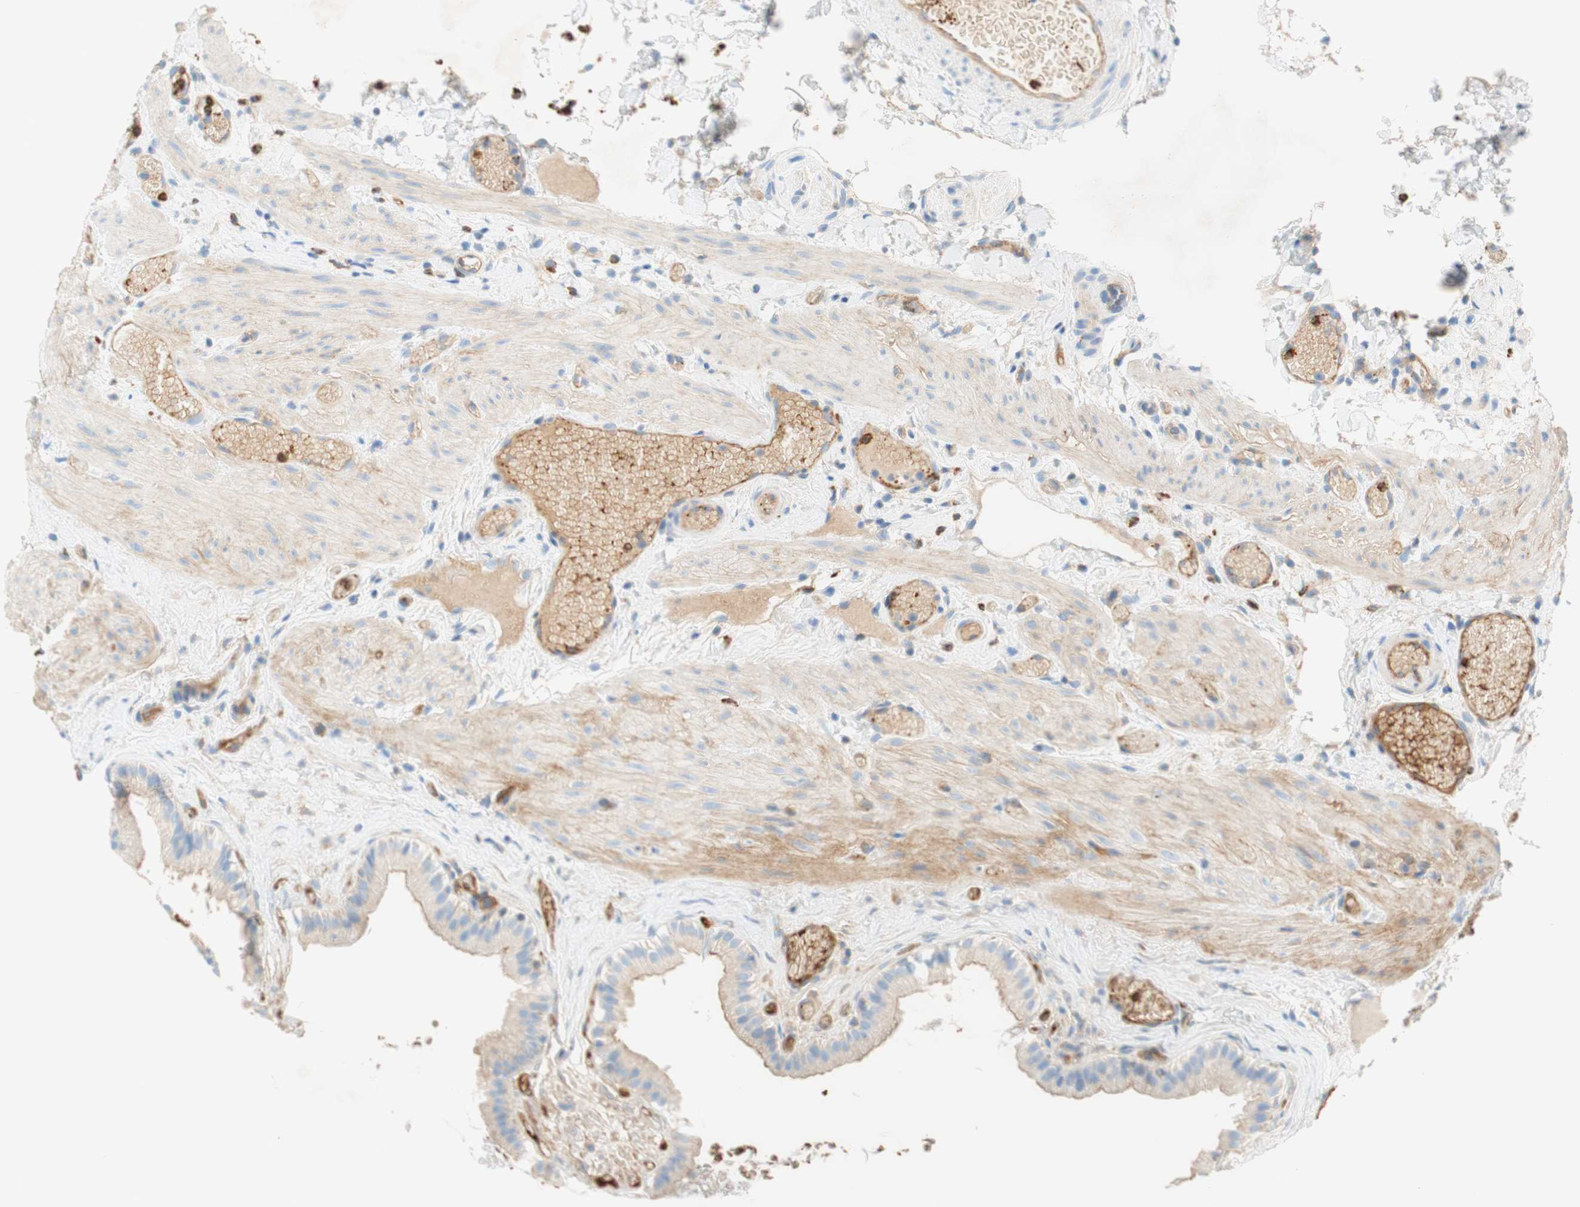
{"staining": {"intensity": "moderate", "quantity": ">75%", "location": "cytoplasmic/membranous"}, "tissue": "gallbladder", "cell_type": "Glandular cells", "image_type": "normal", "snomed": [{"axis": "morphology", "description": "Normal tissue, NOS"}, {"axis": "topography", "description": "Gallbladder"}], "caption": "Gallbladder stained with a brown dye shows moderate cytoplasmic/membranous positive expression in about >75% of glandular cells.", "gene": "STOM", "patient": {"sex": "female", "age": 26}}